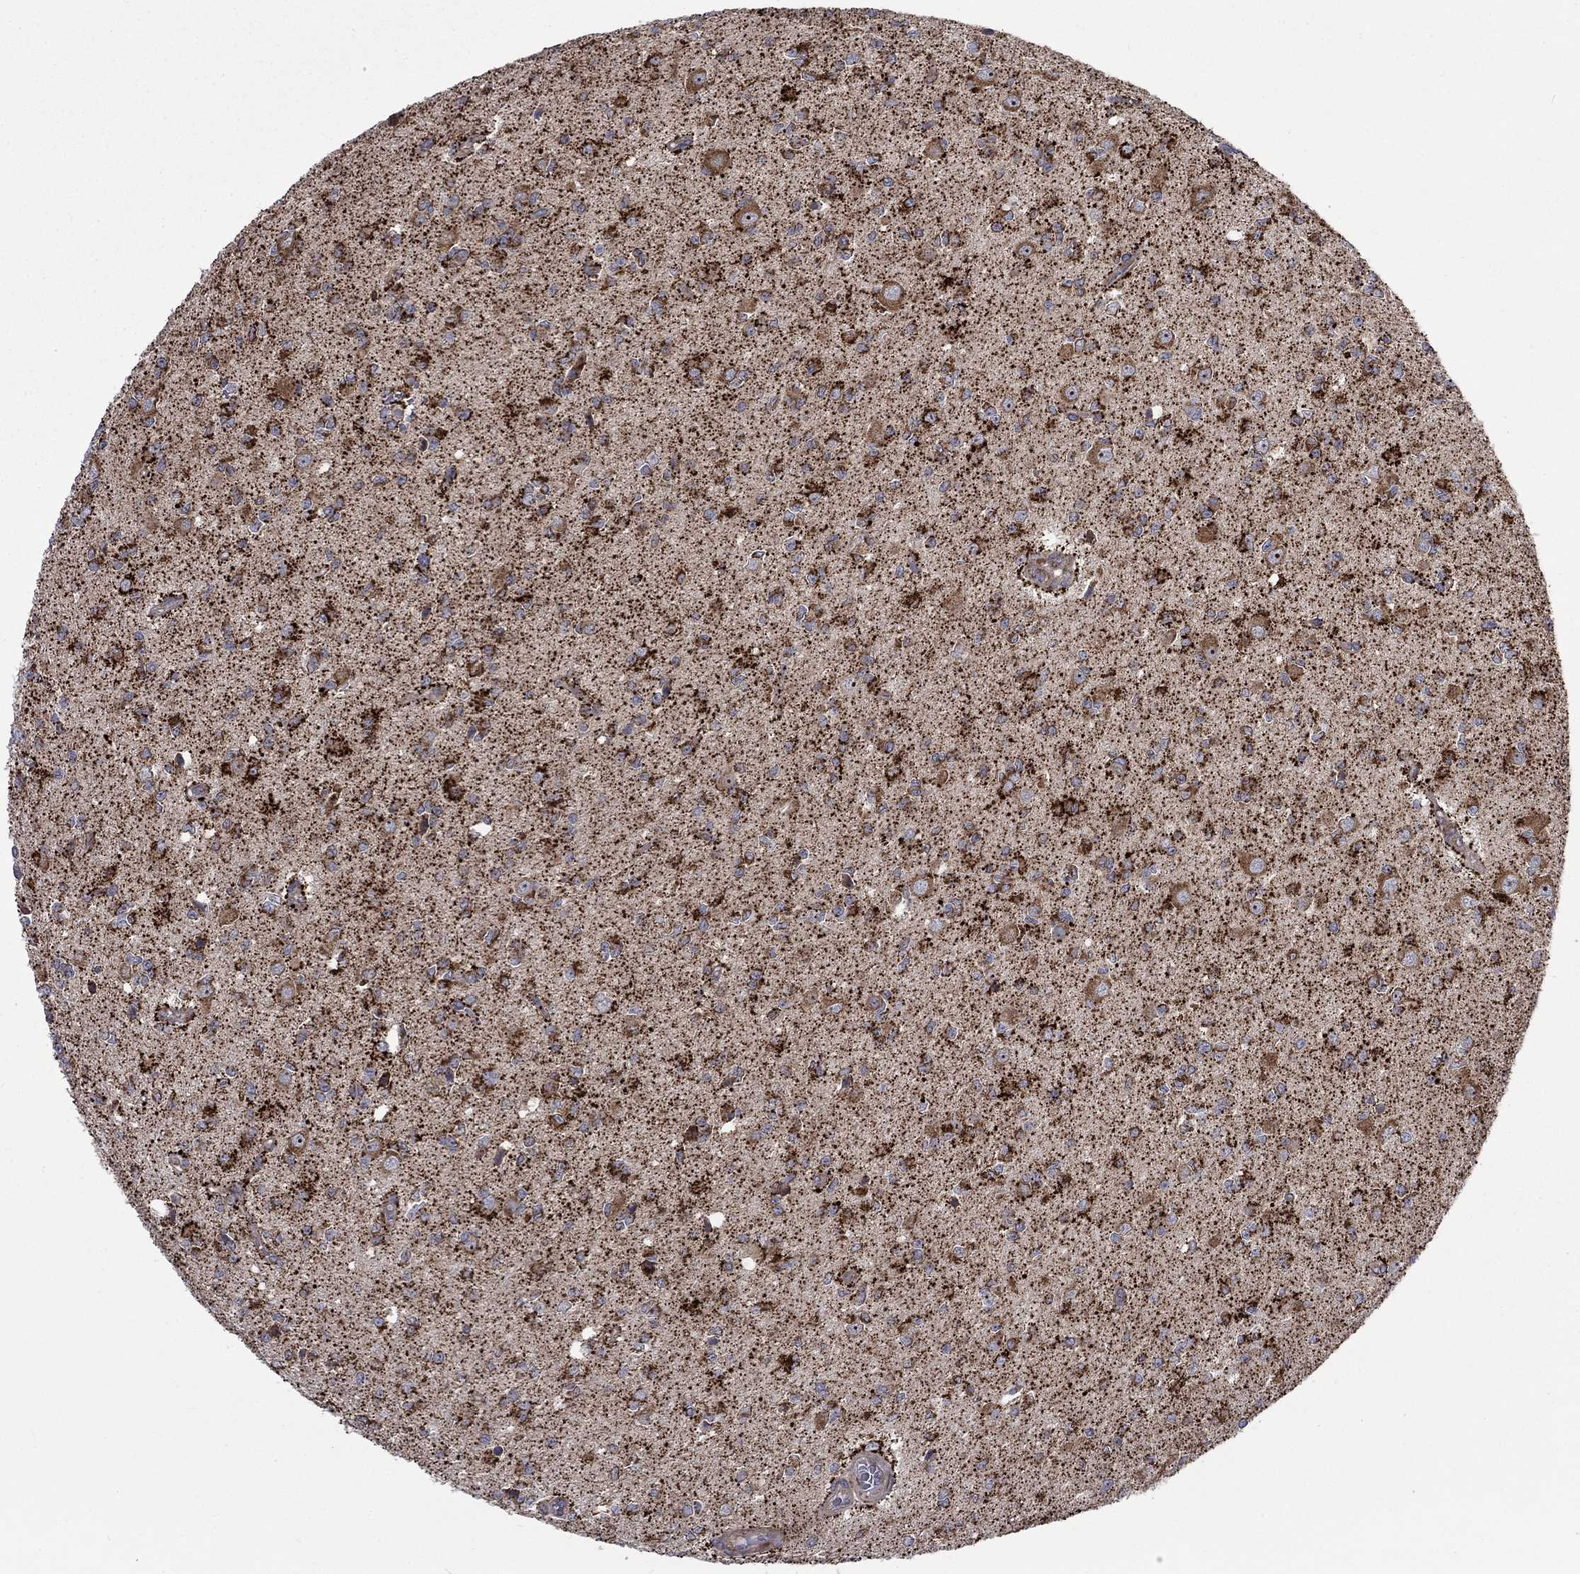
{"staining": {"intensity": "strong", "quantity": "25%-75%", "location": "cytoplasmic/membranous"}, "tissue": "glioma", "cell_type": "Tumor cells", "image_type": "cancer", "snomed": [{"axis": "morphology", "description": "Glioma, malignant, Low grade"}, {"axis": "topography", "description": "Brain"}], "caption": "A photomicrograph of human low-grade glioma (malignant) stained for a protein reveals strong cytoplasmic/membranous brown staining in tumor cells.", "gene": "RPLP0", "patient": {"sex": "female", "age": 45}}